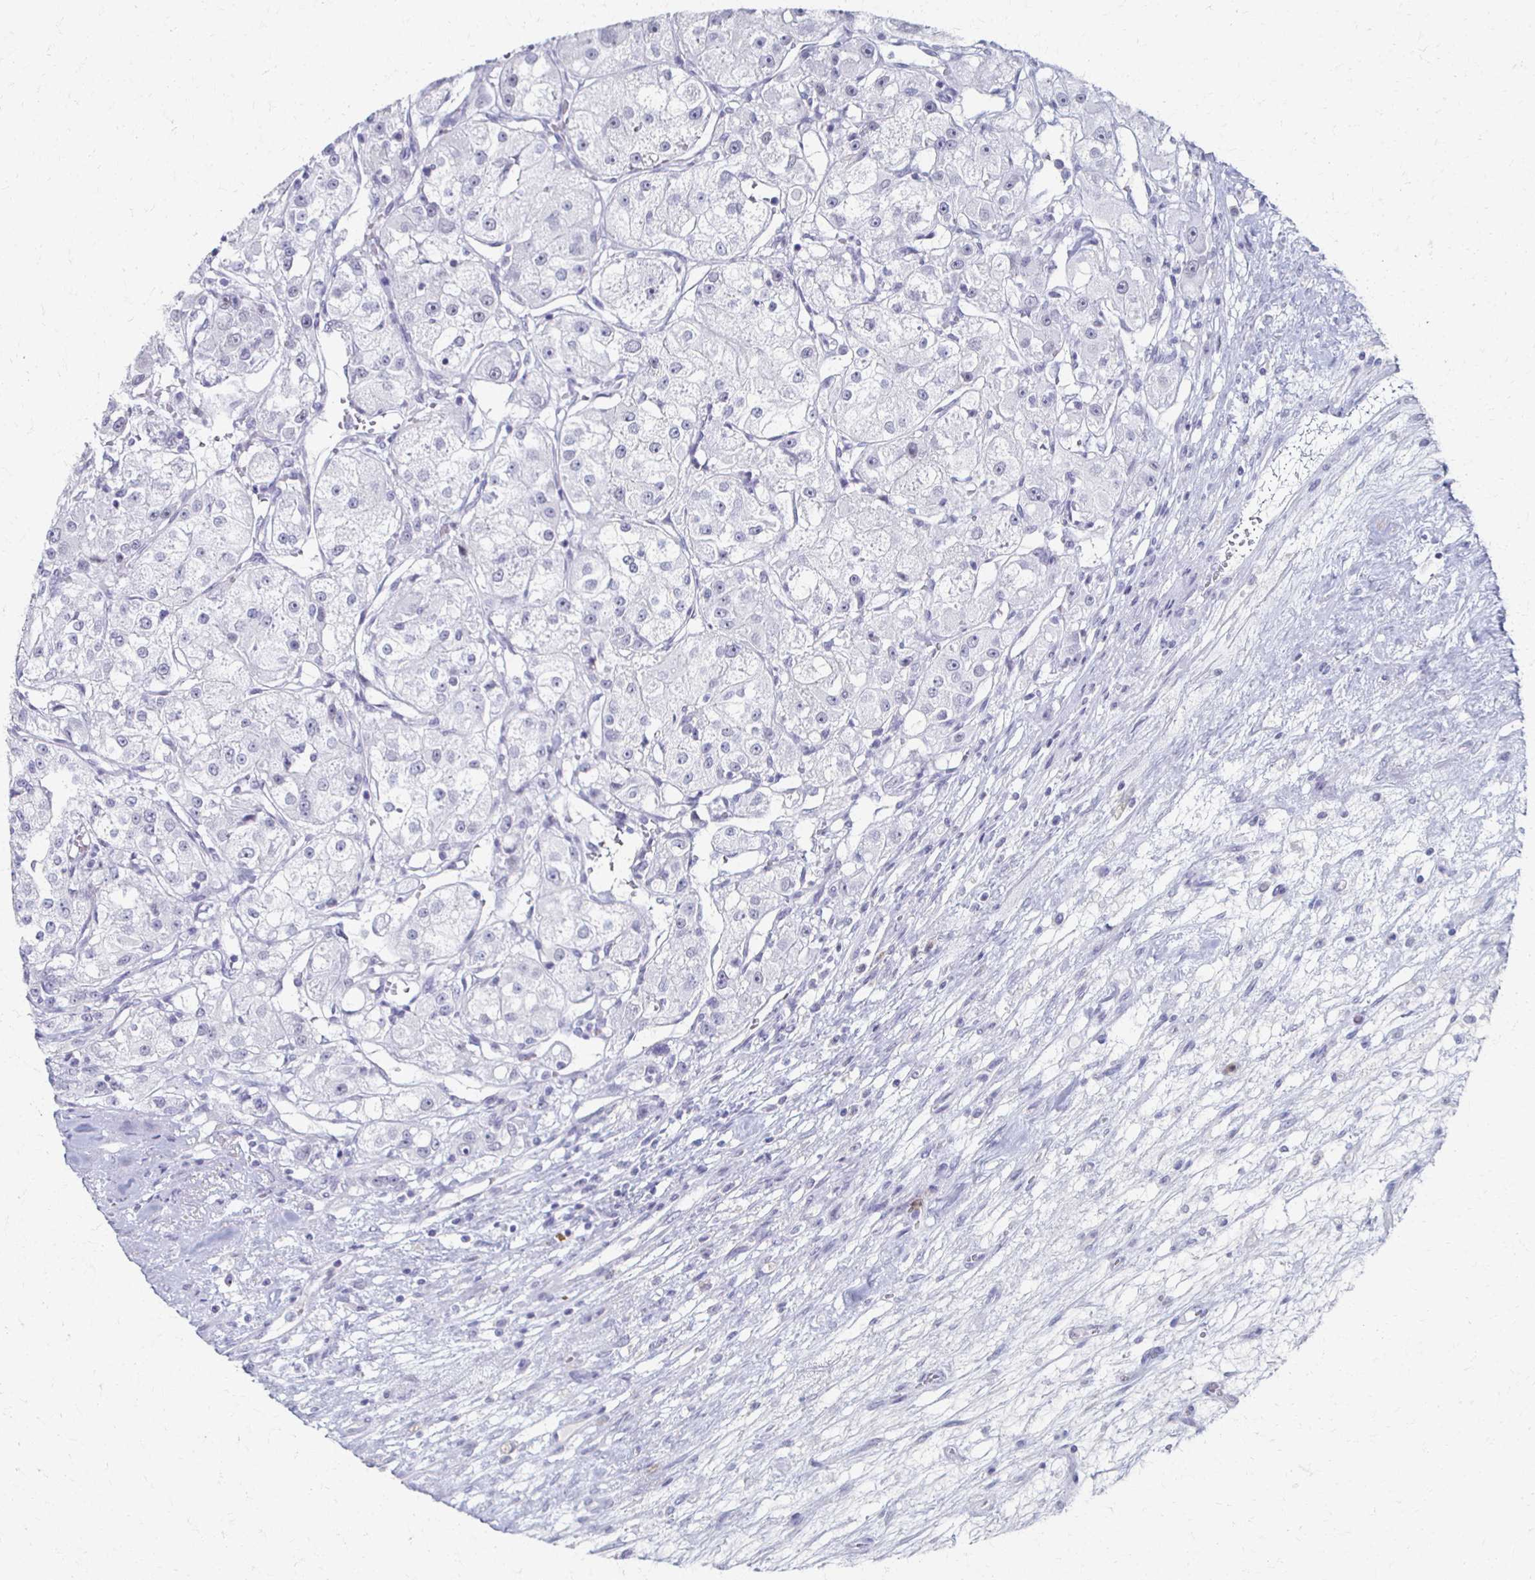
{"staining": {"intensity": "negative", "quantity": "none", "location": "none"}, "tissue": "renal cancer", "cell_type": "Tumor cells", "image_type": "cancer", "snomed": [{"axis": "morphology", "description": "Adenocarcinoma, NOS"}, {"axis": "topography", "description": "Kidney"}], "caption": "Micrograph shows no protein expression in tumor cells of renal cancer tissue.", "gene": "CXCR2", "patient": {"sex": "female", "age": 63}}